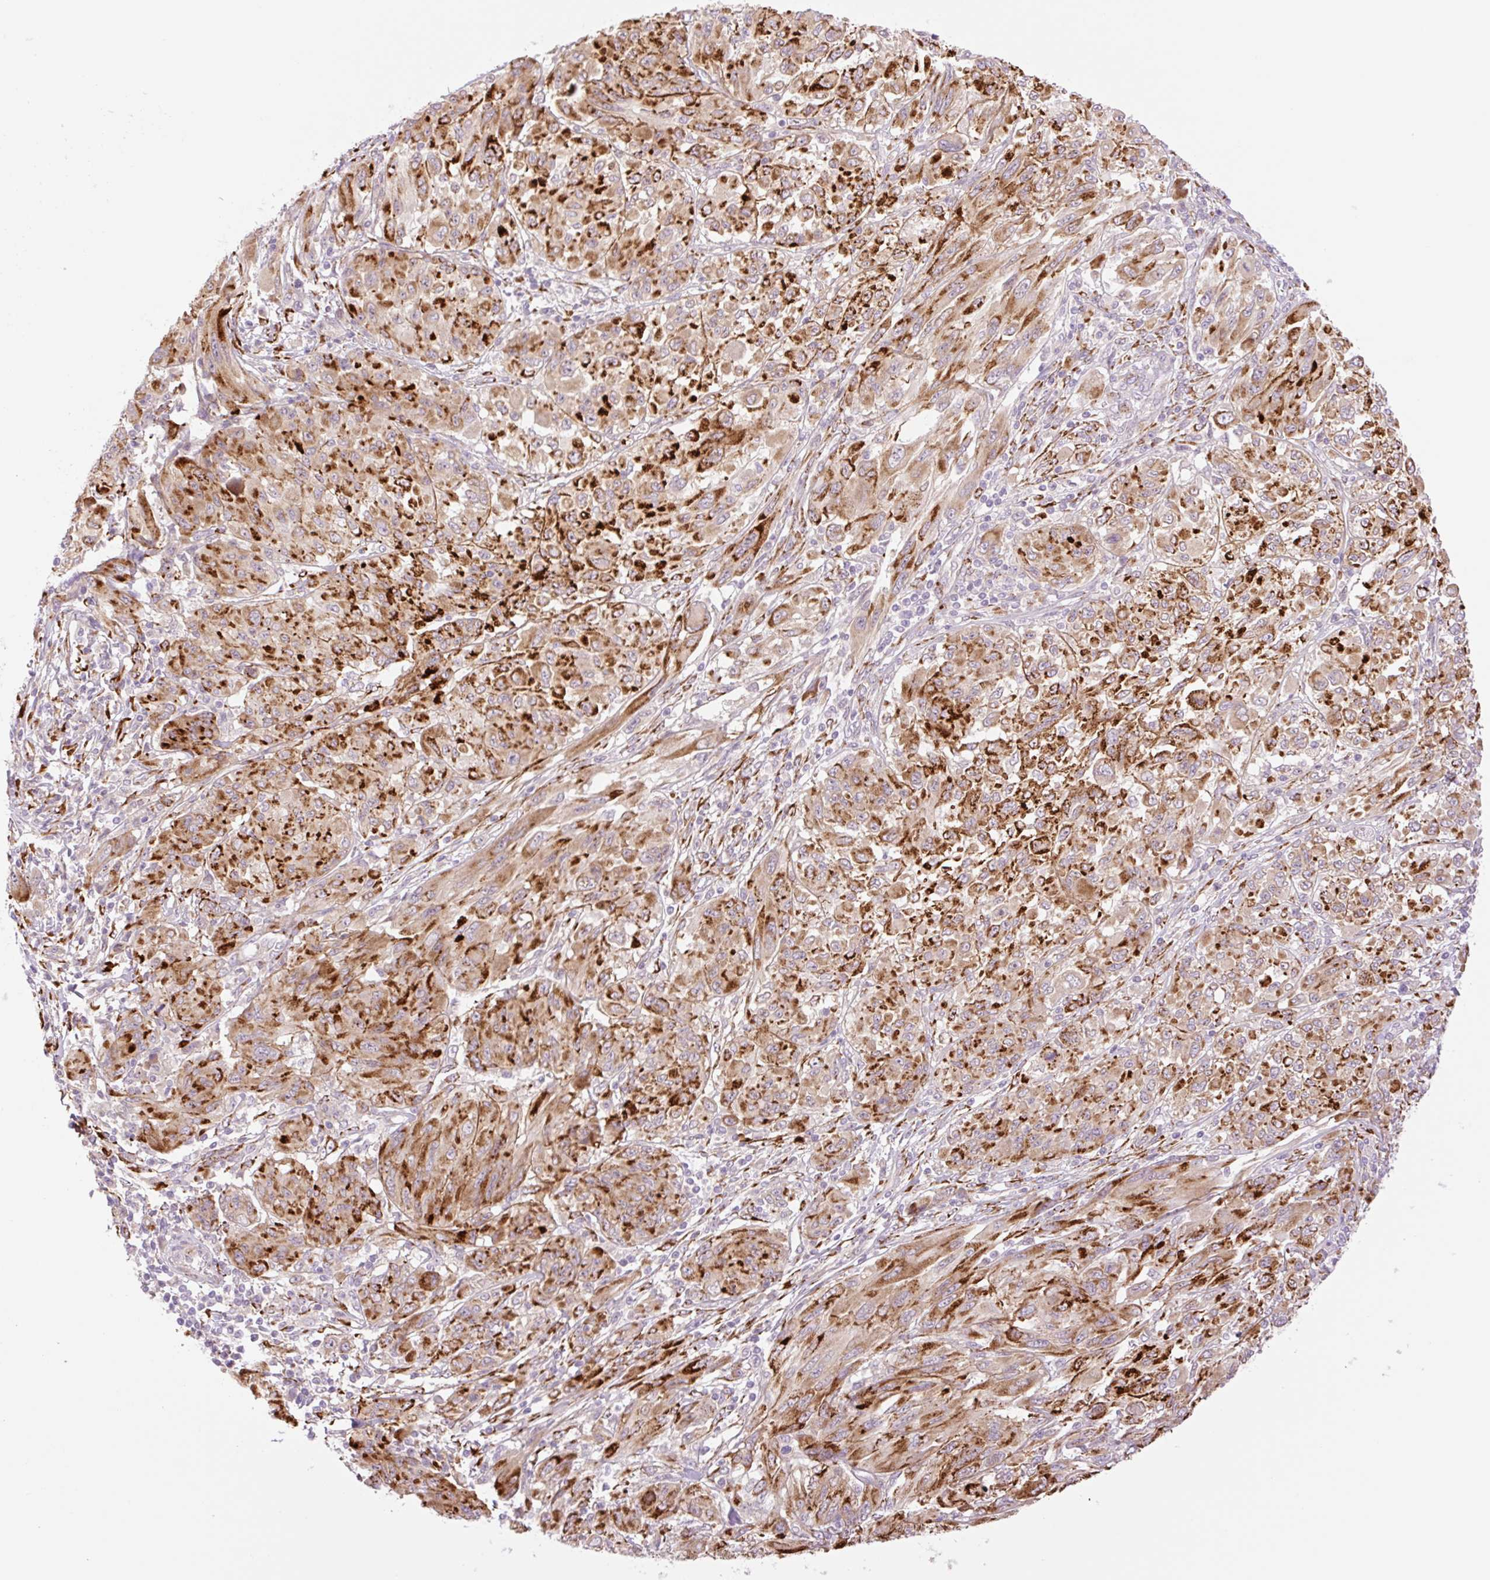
{"staining": {"intensity": "strong", "quantity": ">75%", "location": "cytoplasmic/membranous"}, "tissue": "melanoma", "cell_type": "Tumor cells", "image_type": "cancer", "snomed": [{"axis": "morphology", "description": "Malignant melanoma, NOS"}, {"axis": "topography", "description": "Skin"}], "caption": "Protein staining exhibits strong cytoplasmic/membranous staining in about >75% of tumor cells in melanoma.", "gene": "COL5A1", "patient": {"sex": "female", "age": 91}}